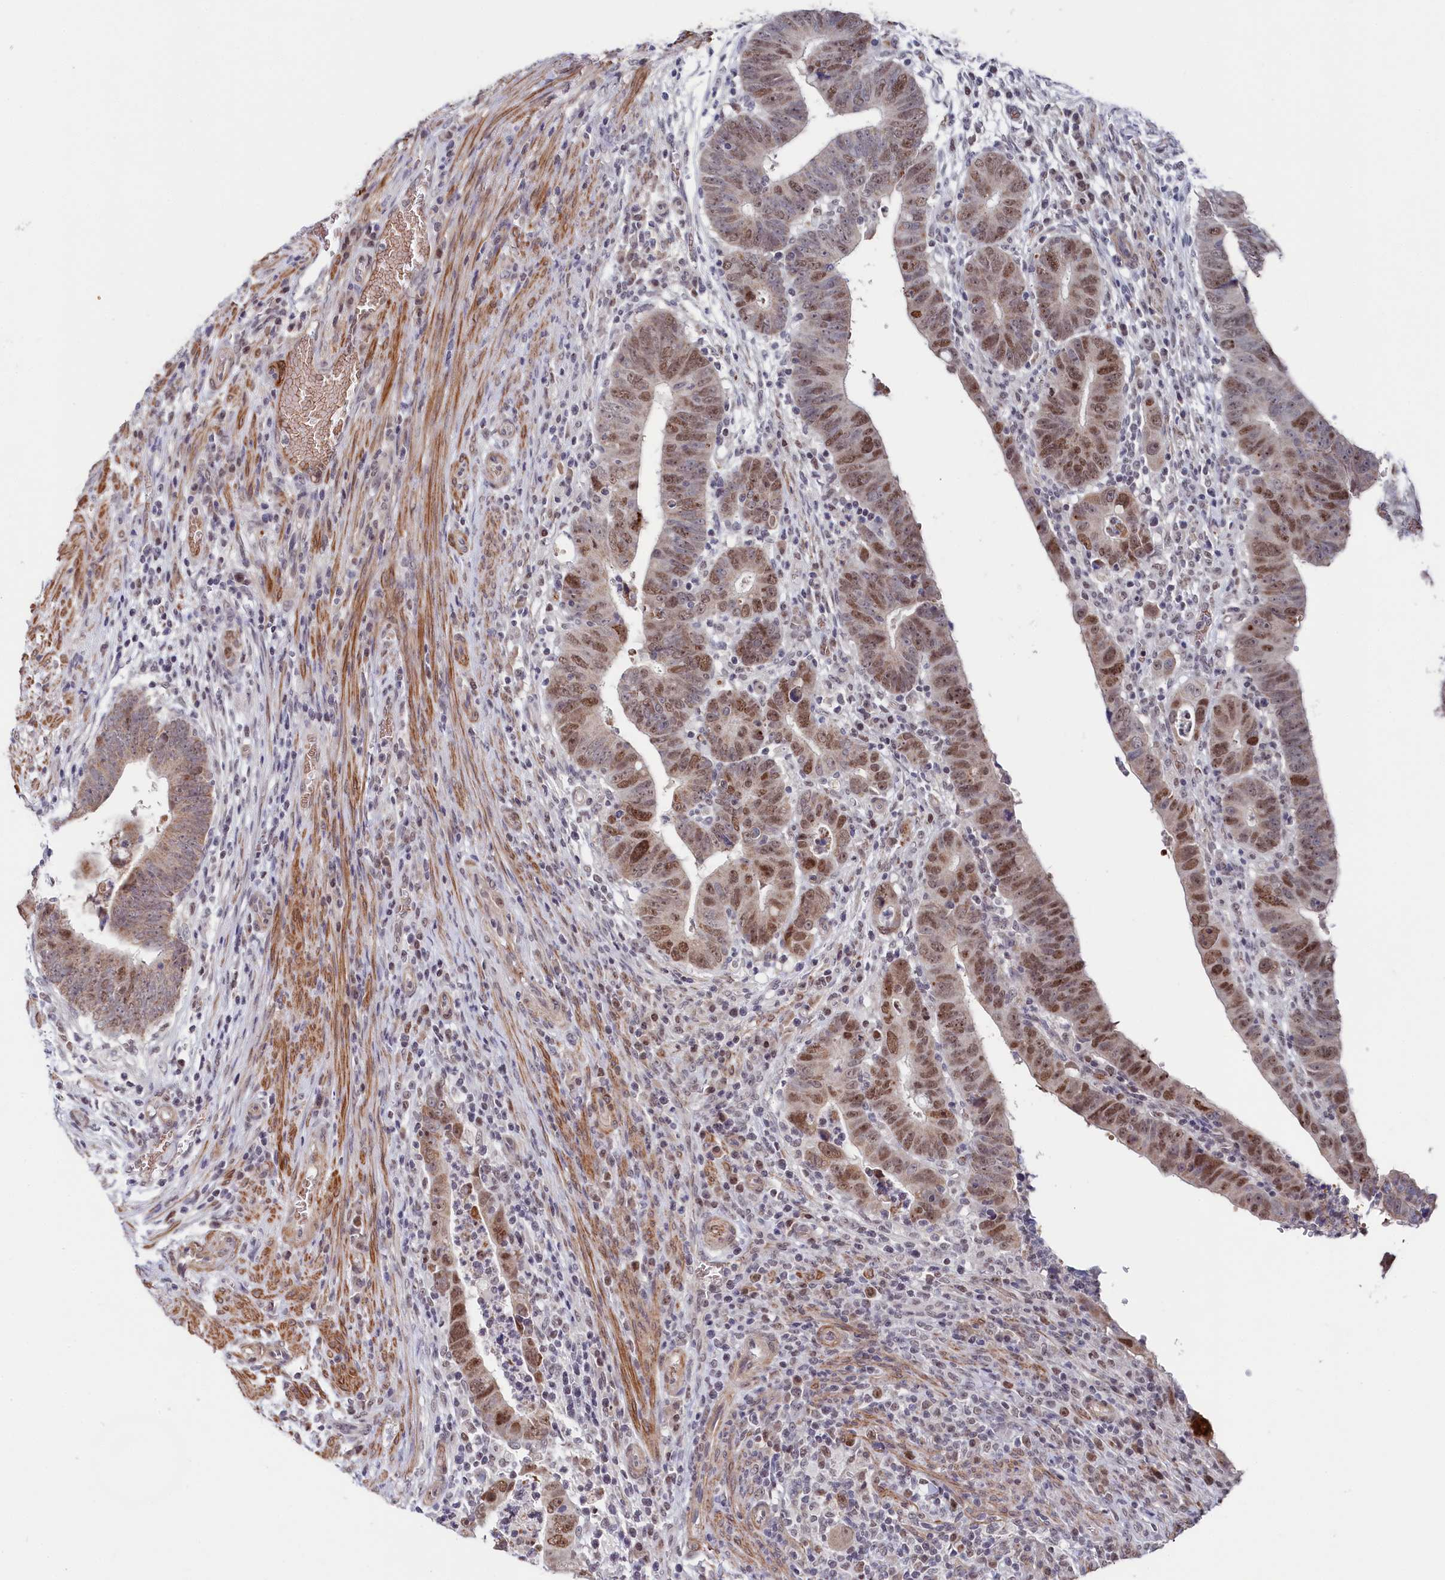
{"staining": {"intensity": "moderate", "quantity": "25%-75%", "location": "nuclear"}, "tissue": "colorectal cancer", "cell_type": "Tumor cells", "image_type": "cancer", "snomed": [{"axis": "morphology", "description": "Normal tissue, NOS"}, {"axis": "morphology", "description": "Adenocarcinoma, NOS"}, {"axis": "topography", "description": "Rectum"}], "caption": "Protein expression analysis of colorectal cancer (adenocarcinoma) exhibits moderate nuclear positivity in approximately 25%-75% of tumor cells.", "gene": "TIGD4", "patient": {"sex": "female", "age": 65}}